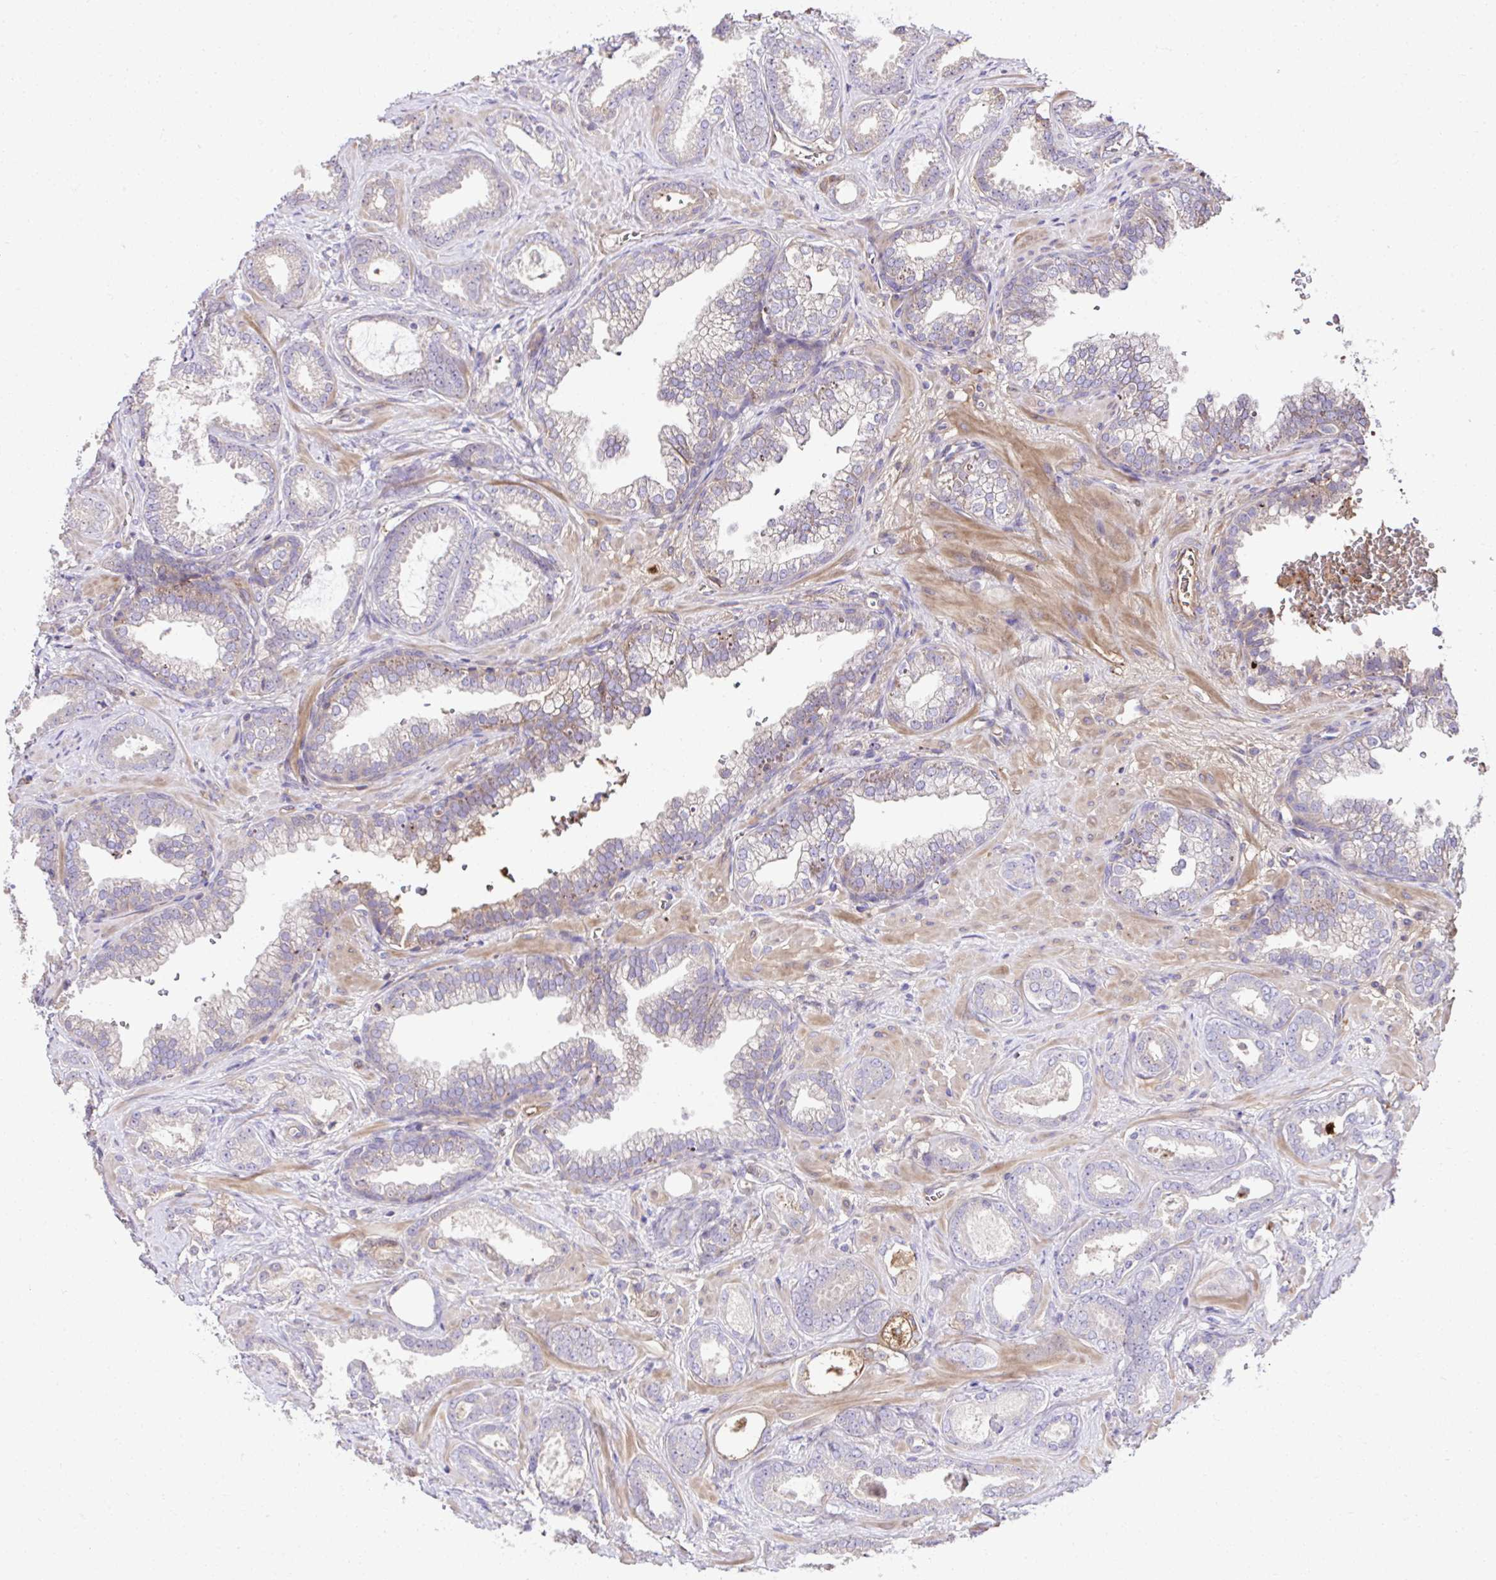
{"staining": {"intensity": "weak", "quantity": "25%-75%", "location": "cytoplasmic/membranous"}, "tissue": "prostate cancer", "cell_type": "Tumor cells", "image_type": "cancer", "snomed": [{"axis": "morphology", "description": "Adenocarcinoma, High grade"}, {"axis": "topography", "description": "Prostate"}], "caption": "Immunohistochemistry photomicrograph of human prostate cancer (high-grade adenocarcinoma) stained for a protein (brown), which reveals low levels of weak cytoplasmic/membranous expression in approximately 25%-75% of tumor cells.", "gene": "CCDC85C", "patient": {"sex": "male", "age": 58}}